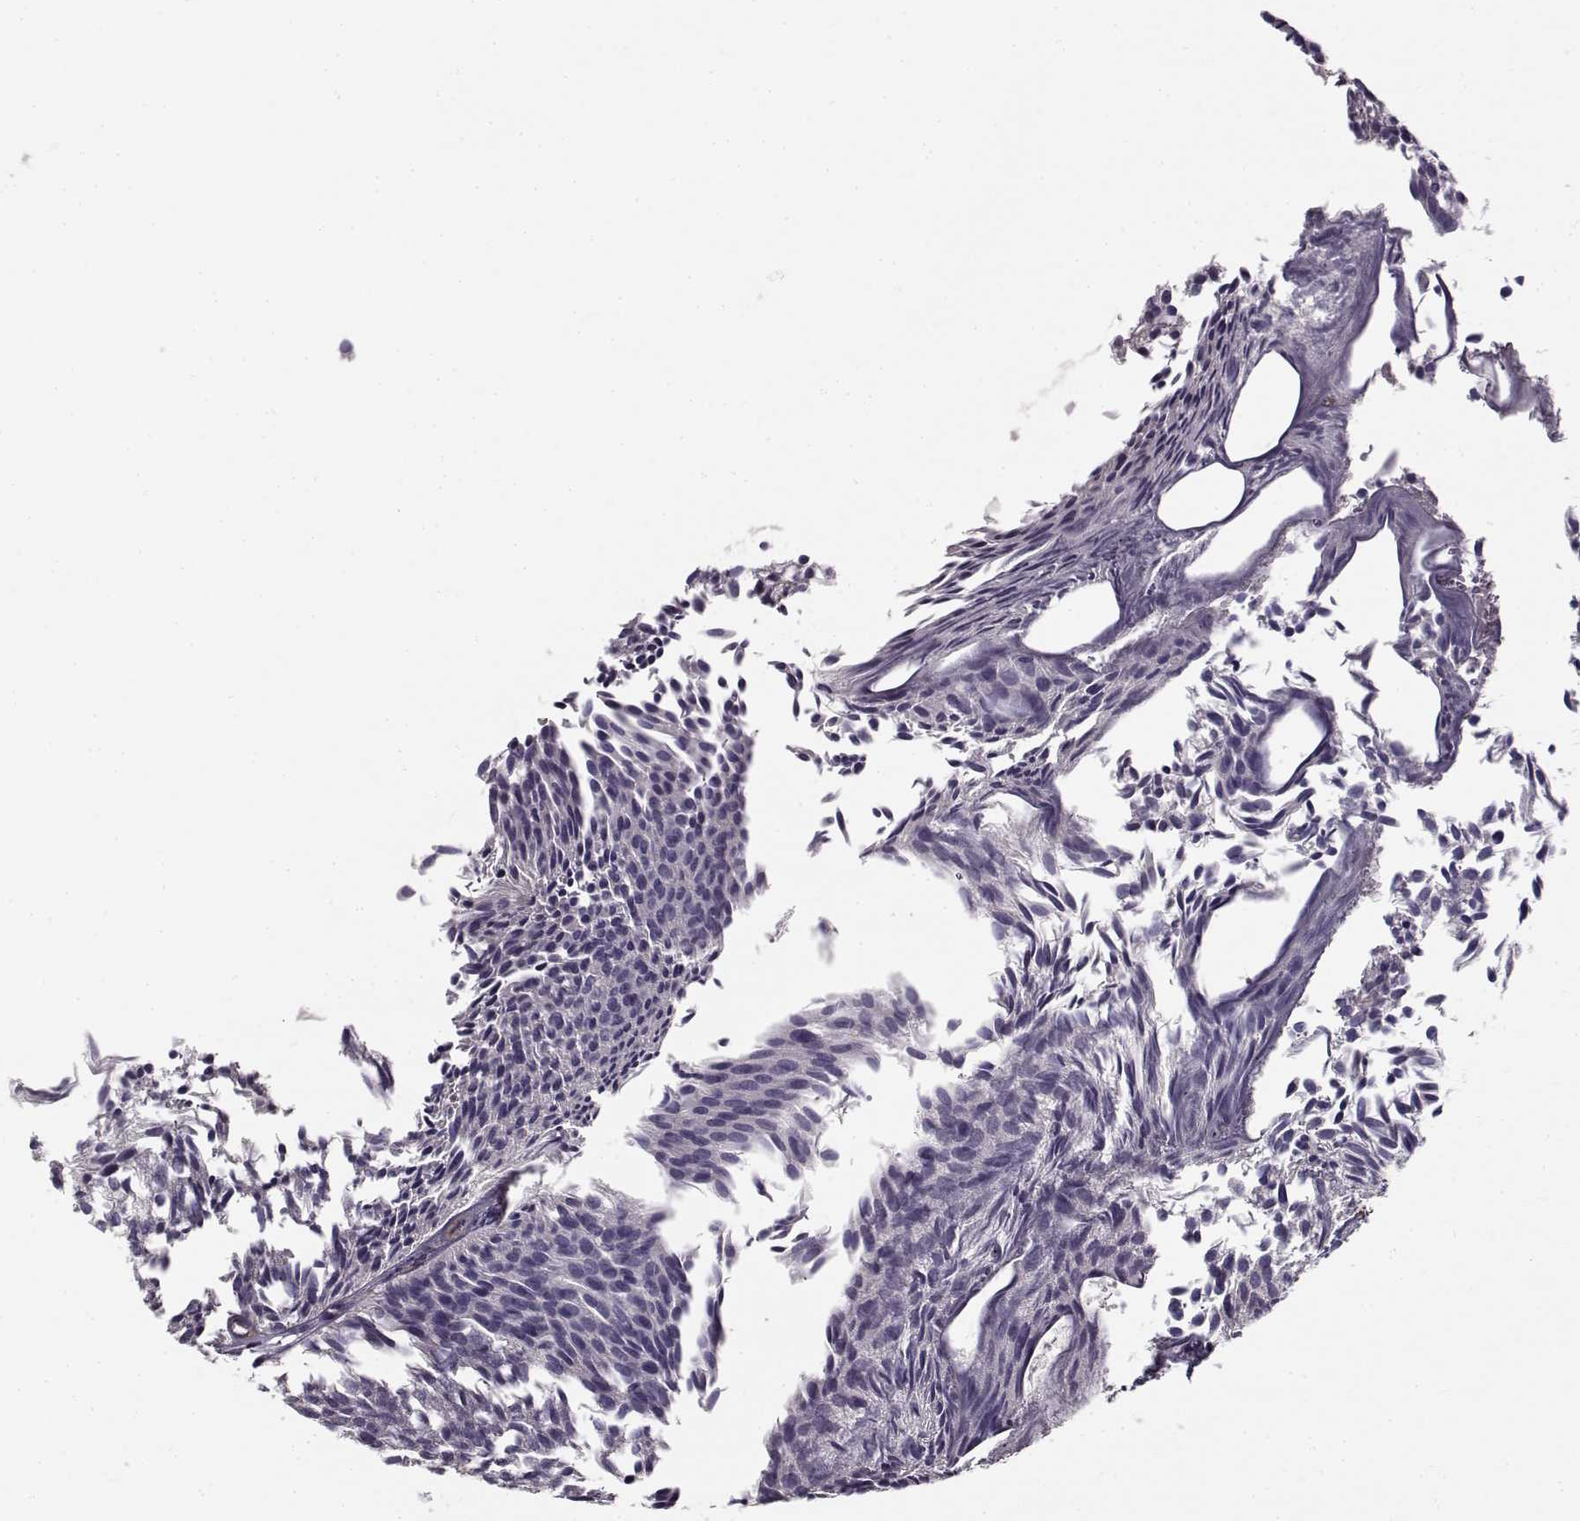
{"staining": {"intensity": "negative", "quantity": "none", "location": "none"}, "tissue": "urothelial cancer", "cell_type": "Tumor cells", "image_type": "cancer", "snomed": [{"axis": "morphology", "description": "Urothelial carcinoma, Low grade"}, {"axis": "topography", "description": "Urinary bladder"}], "caption": "Photomicrograph shows no significant protein positivity in tumor cells of urothelial cancer.", "gene": "RGS9BP", "patient": {"sex": "male", "age": 63}}